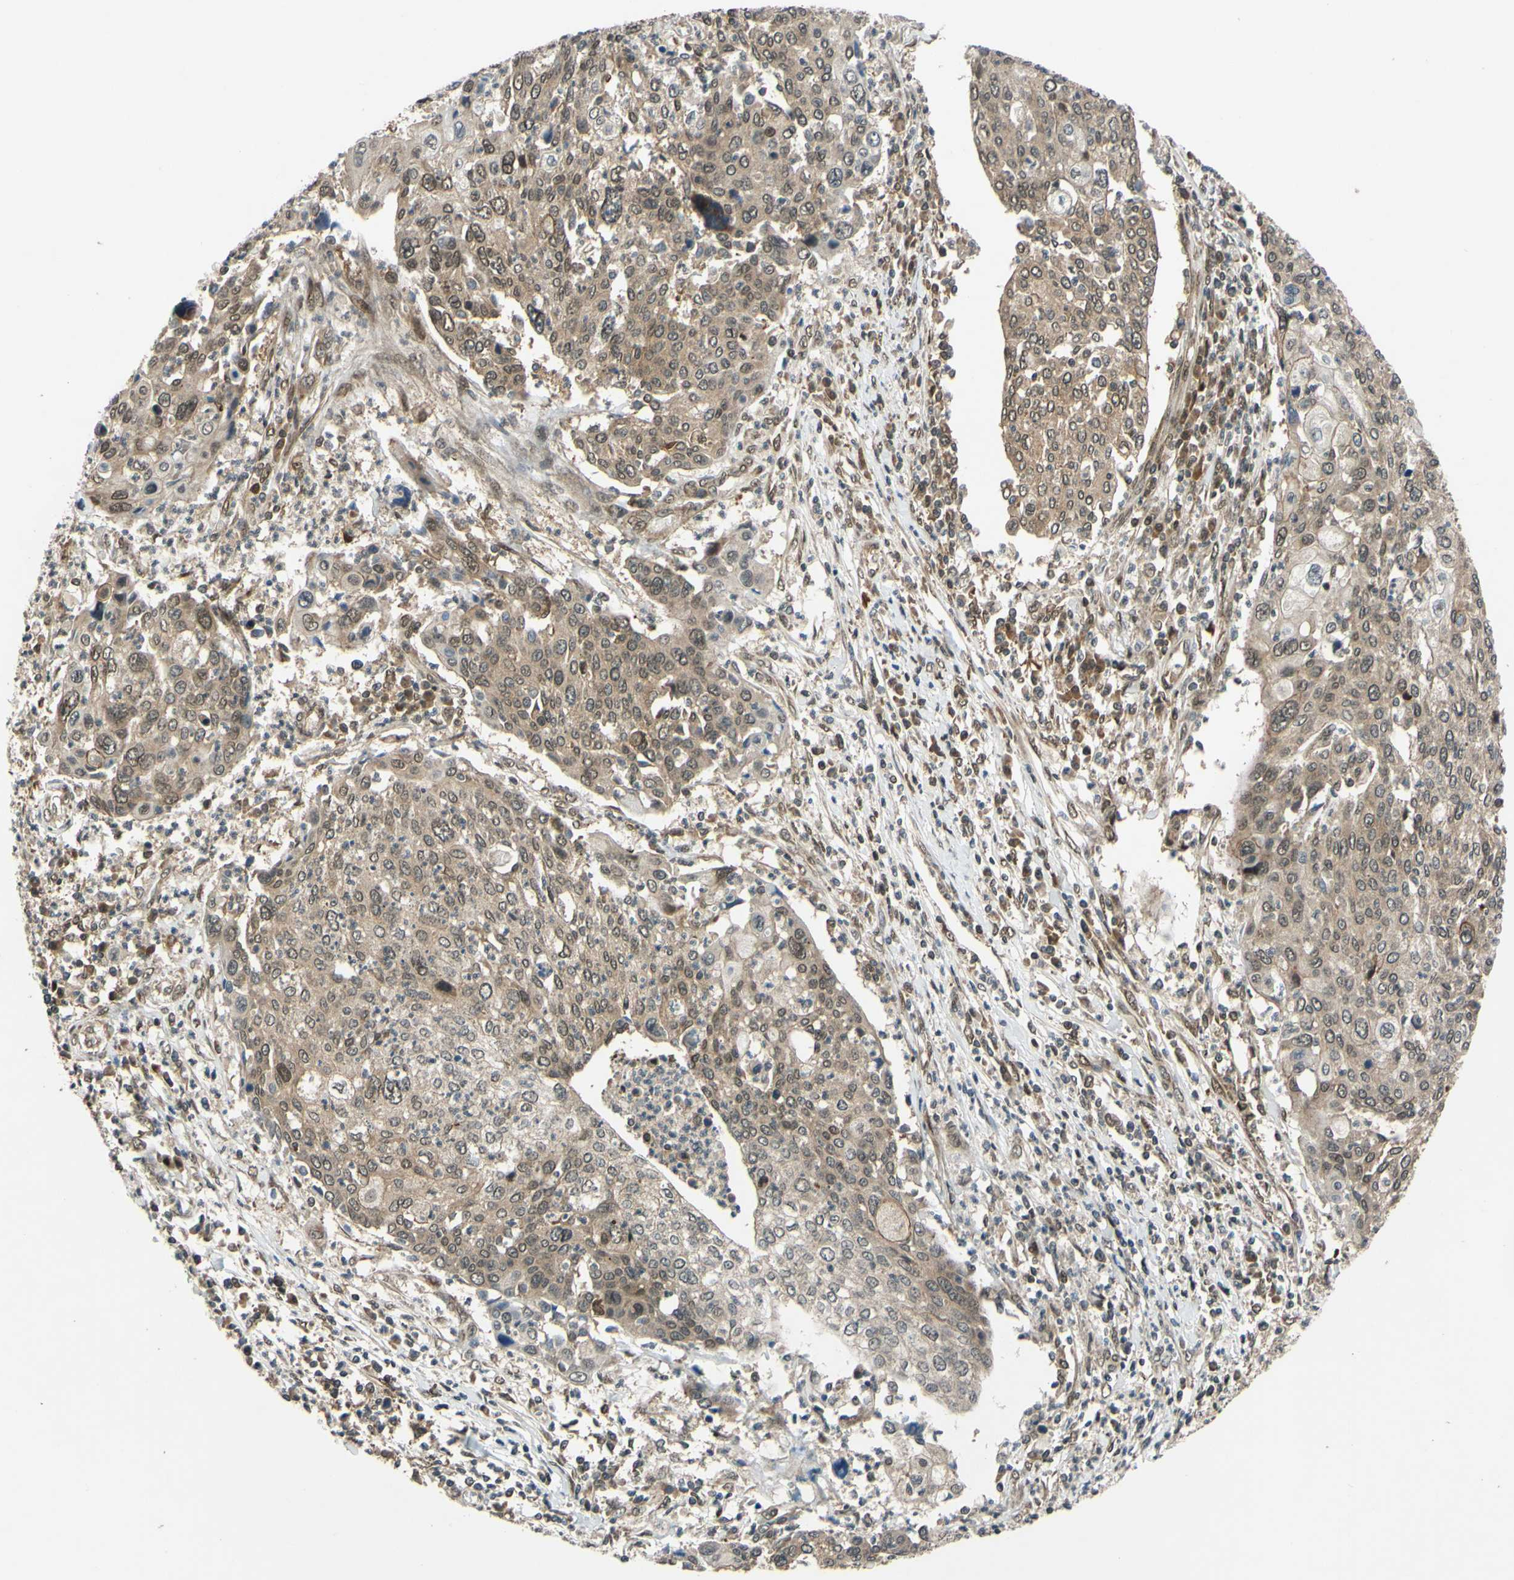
{"staining": {"intensity": "weak", "quantity": ">75%", "location": "cytoplasmic/membranous"}, "tissue": "cervical cancer", "cell_type": "Tumor cells", "image_type": "cancer", "snomed": [{"axis": "morphology", "description": "Squamous cell carcinoma, NOS"}, {"axis": "topography", "description": "Cervix"}], "caption": "Protein staining by IHC reveals weak cytoplasmic/membranous staining in approximately >75% of tumor cells in cervical cancer (squamous cell carcinoma). The staining is performed using DAB (3,3'-diaminobenzidine) brown chromogen to label protein expression. The nuclei are counter-stained blue using hematoxylin.", "gene": "ABCC8", "patient": {"sex": "female", "age": 40}}